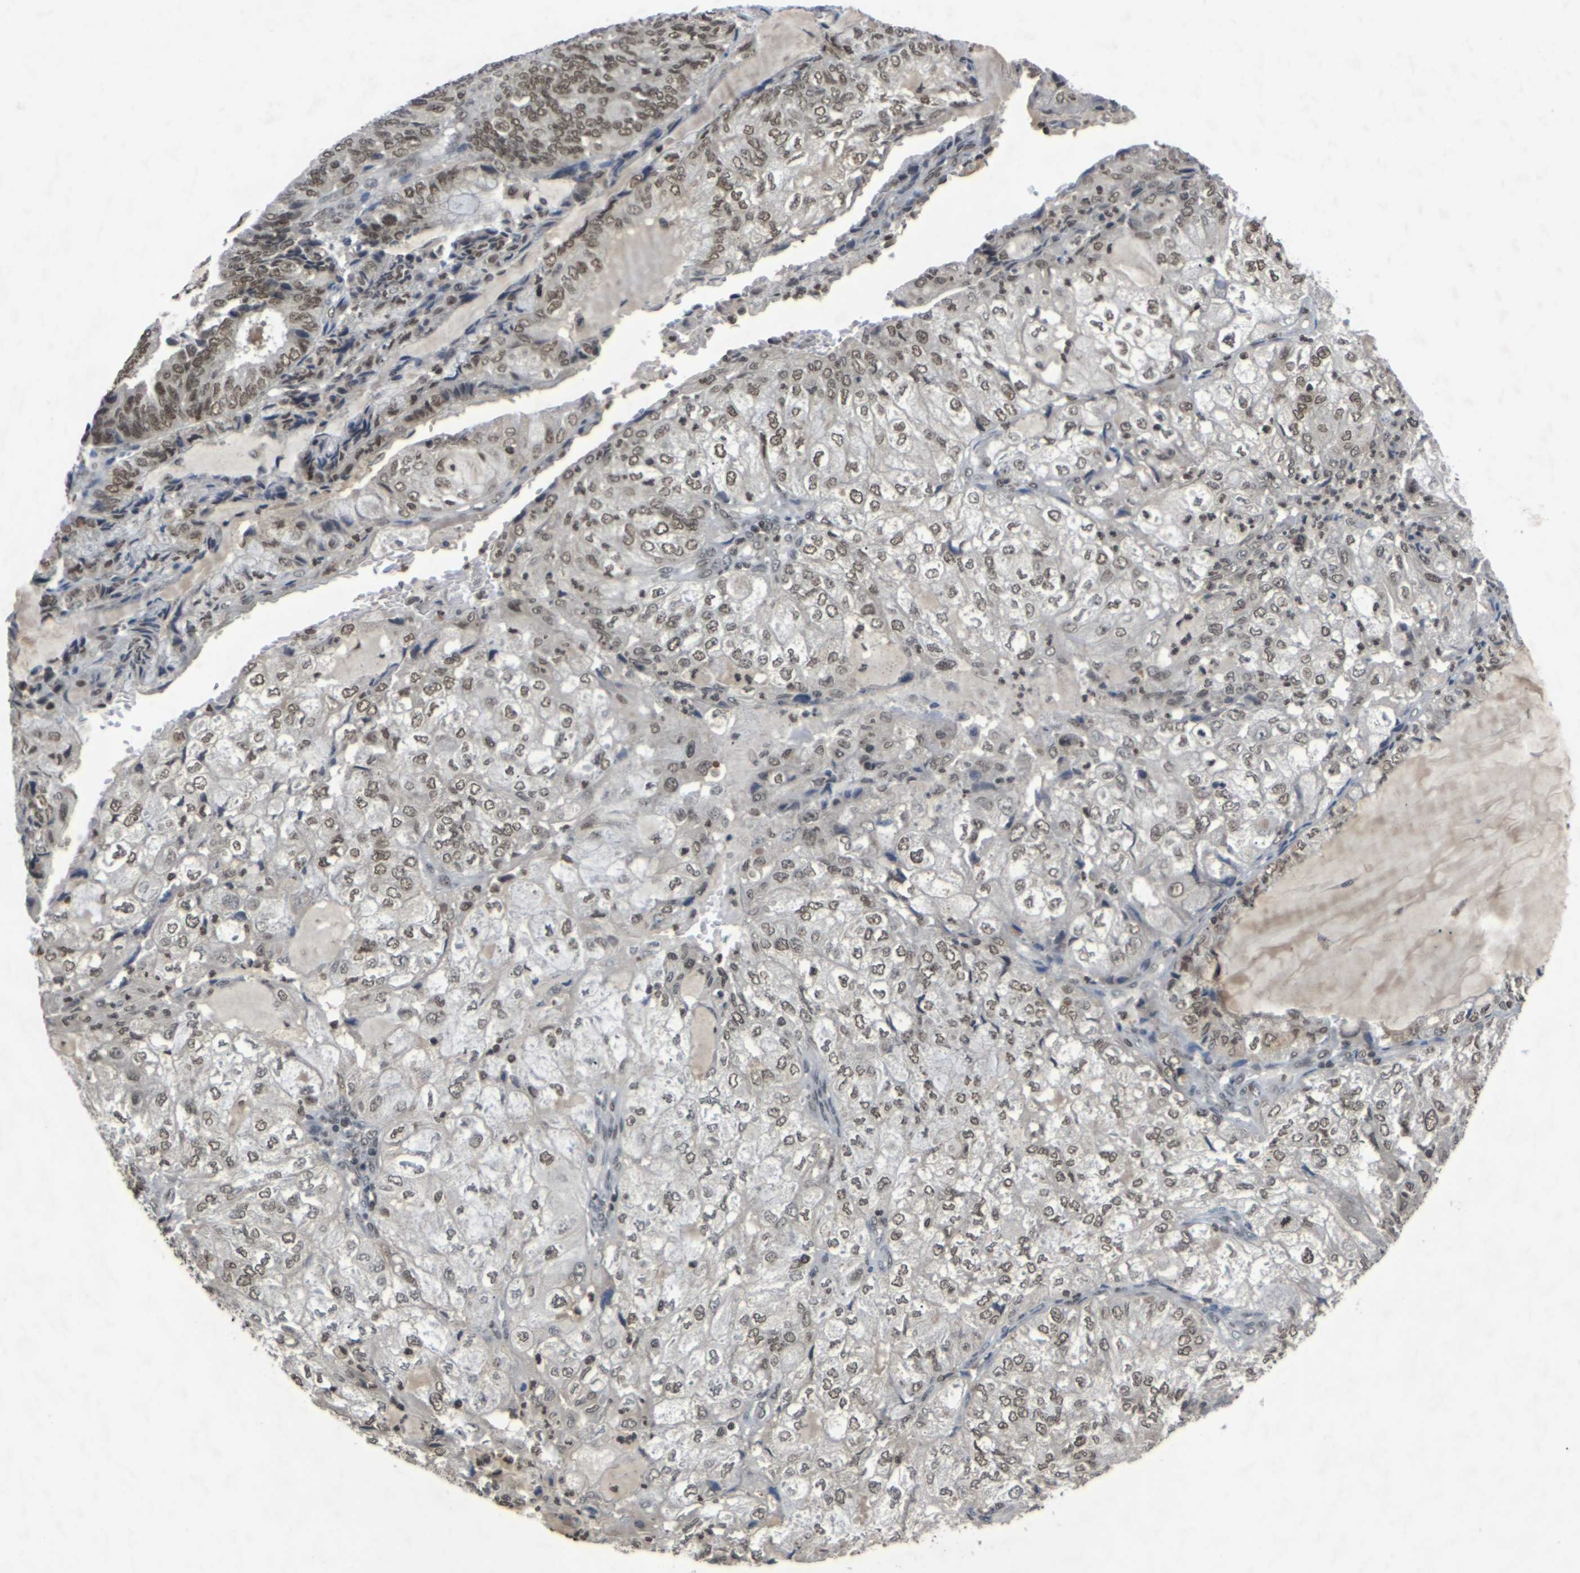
{"staining": {"intensity": "moderate", "quantity": ">75%", "location": "nuclear"}, "tissue": "endometrial cancer", "cell_type": "Tumor cells", "image_type": "cancer", "snomed": [{"axis": "morphology", "description": "Adenocarcinoma, NOS"}, {"axis": "topography", "description": "Endometrium"}], "caption": "Immunohistochemical staining of adenocarcinoma (endometrial) displays medium levels of moderate nuclear protein staining in approximately >75% of tumor cells. The protein of interest is stained brown, and the nuclei are stained in blue (DAB (3,3'-diaminobenzidine) IHC with brightfield microscopy, high magnification).", "gene": "NELFA", "patient": {"sex": "female", "age": 81}}